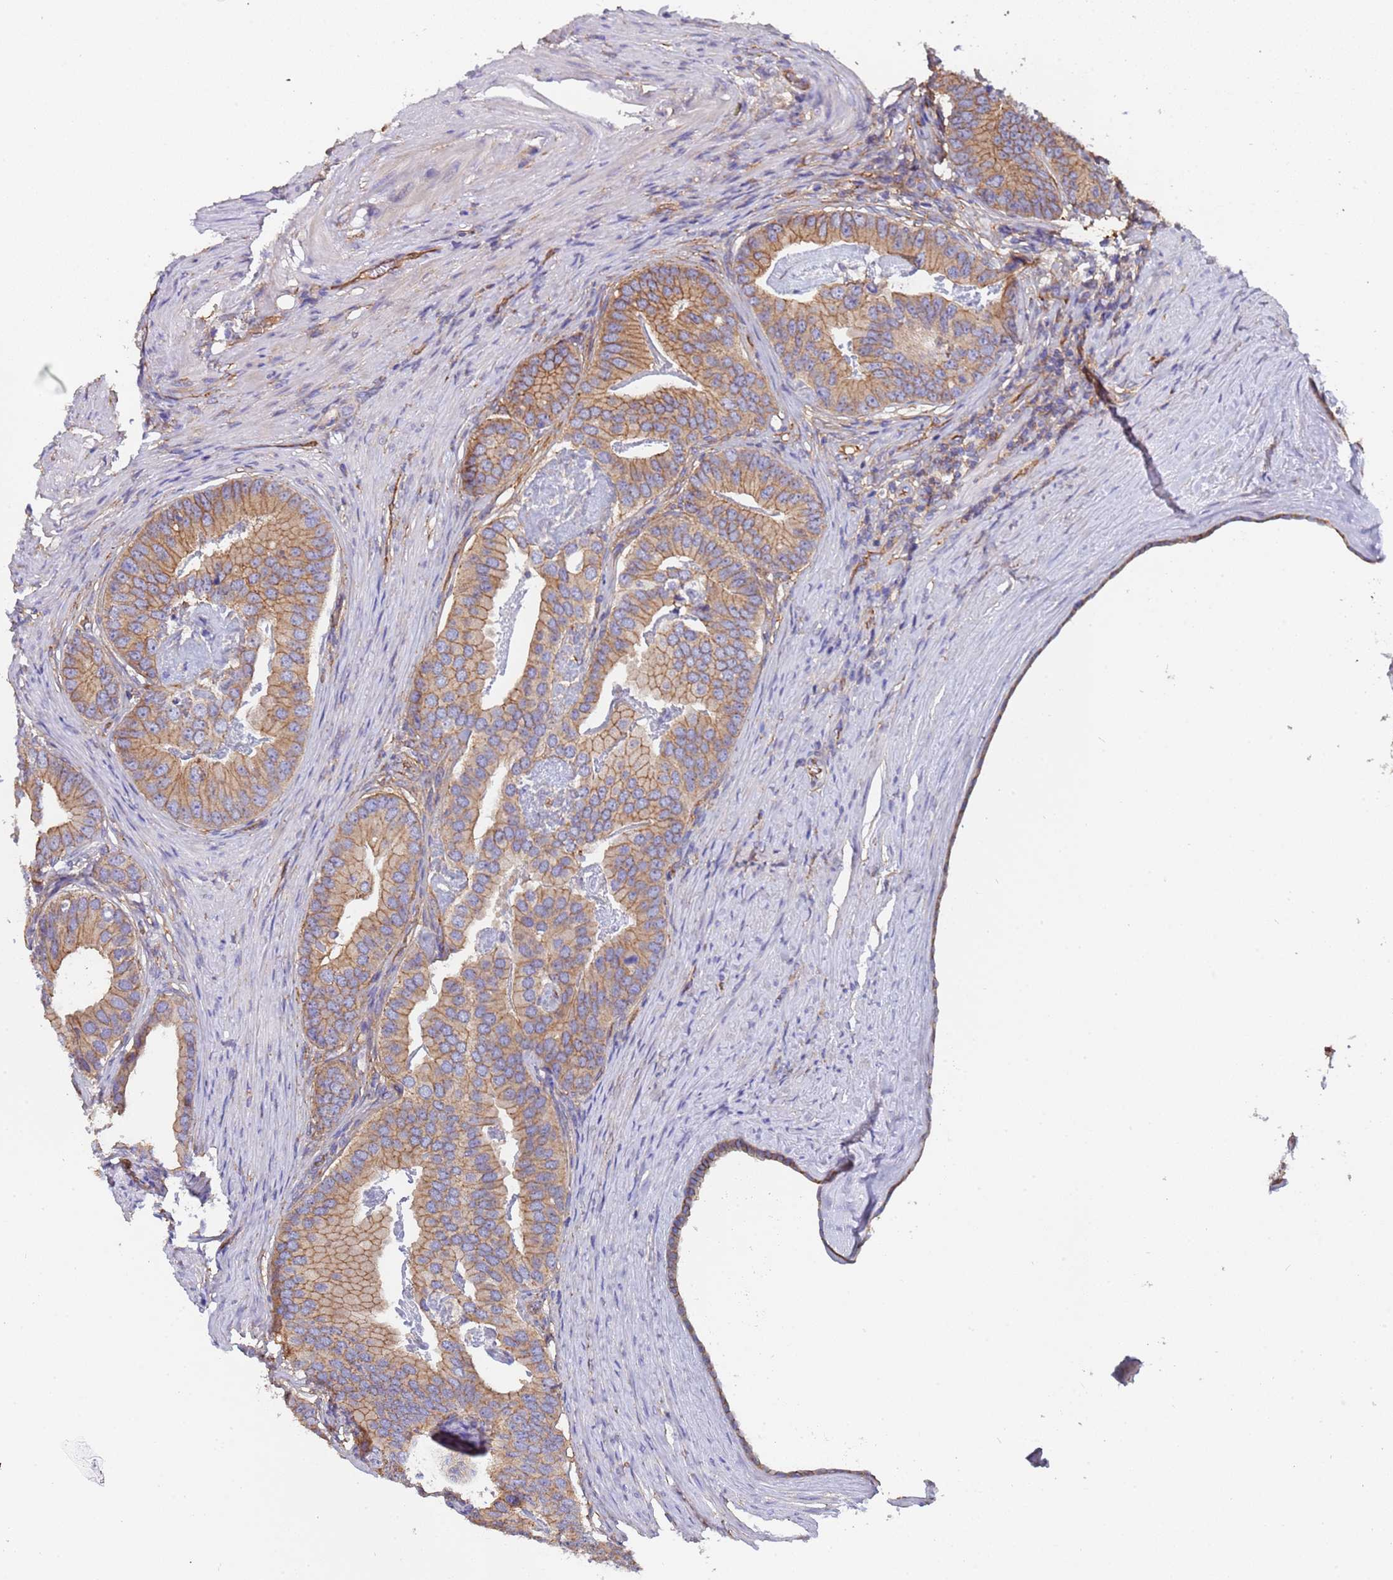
{"staining": {"intensity": "moderate", "quantity": "25%-75%", "location": "cytoplasmic/membranous"}, "tissue": "prostate cancer", "cell_type": "Tumor cells", "image_type": "cancer", "snomed": [{"axis": "morphology", "description": "Adenocarcinoma, Low grade"}, {"axis": "topography", "description": "Prostate"}], "caption": "Immunohistochemistry (IHC) staining of prostate cancer, which reveals medium levels of moderate cytoplasmic/membranous positivity in approximately 25%-75% of tumor cells indicating moderate cytoplasmic/membranous protein expression. The staining was performed using DAB (brown) for protein detection and nuclei were counterstained in hematoxylin (blue).", "gene": "ZNF248", "patient": {"sex": "male", "age": 71}}